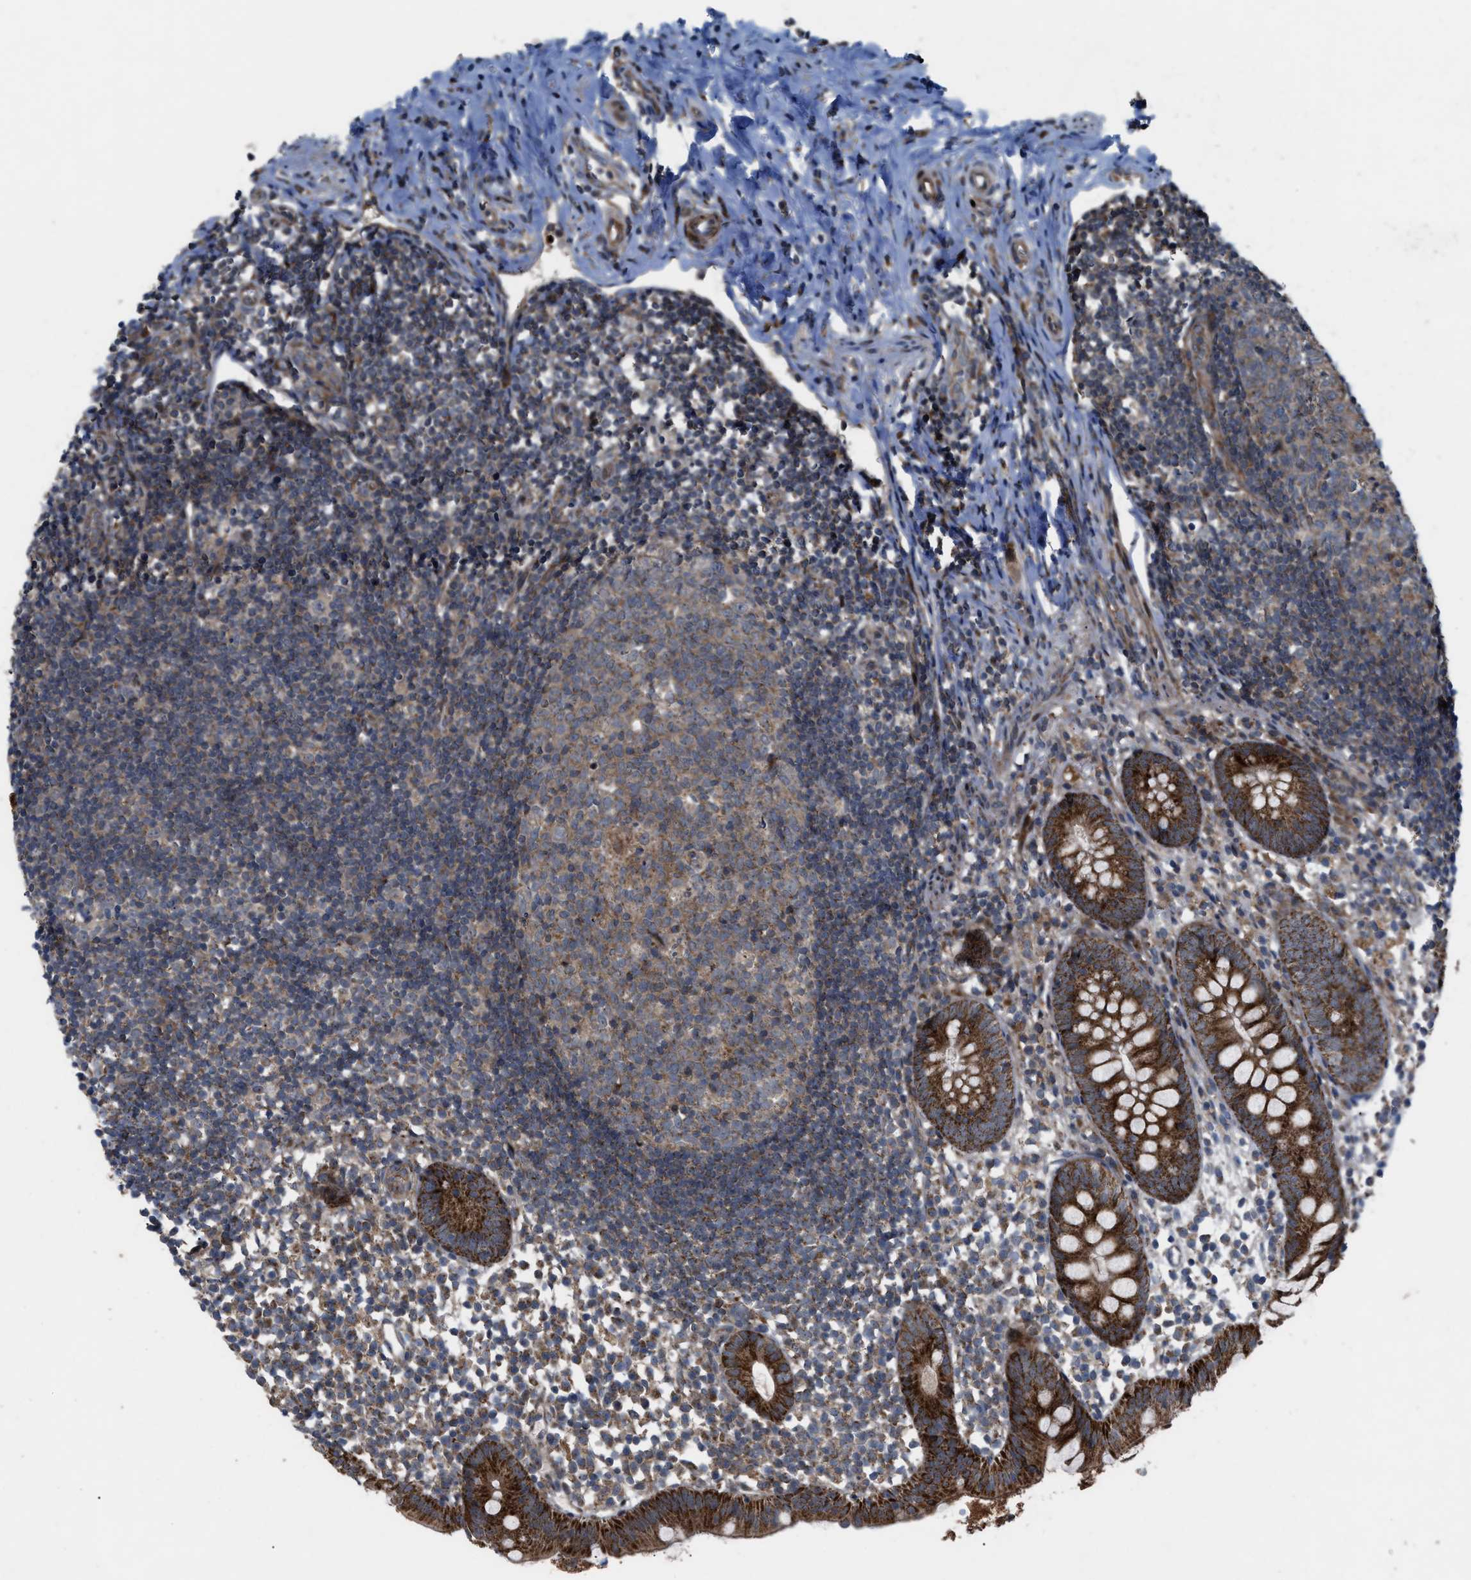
{"staining": {"intensity": "strong", "quantity": ">75%", "location": "cytoplasmic/membranous"}, "tissue": "appendix", "cell_type": "Glandular cells", "image_type": "normal", "snomed": [{"axis": "morphology", "description": "Normal tissue, NOS"}, {"axis": "topography", "description": "Appendix"}], "caption": "Brown immunohistochemical staining in normal human appendix demonstrates strong cytoplasmic/membranous positivity in about >75% of glandular cells. The staining was performed using DAB (3,3'-diaminobenzidine), with brown indicating positive protein expression. Nuclei are stained blue with hematoxylin.", "gene": "AP3M2", "patient": {"sex": "female", "age": 20}}